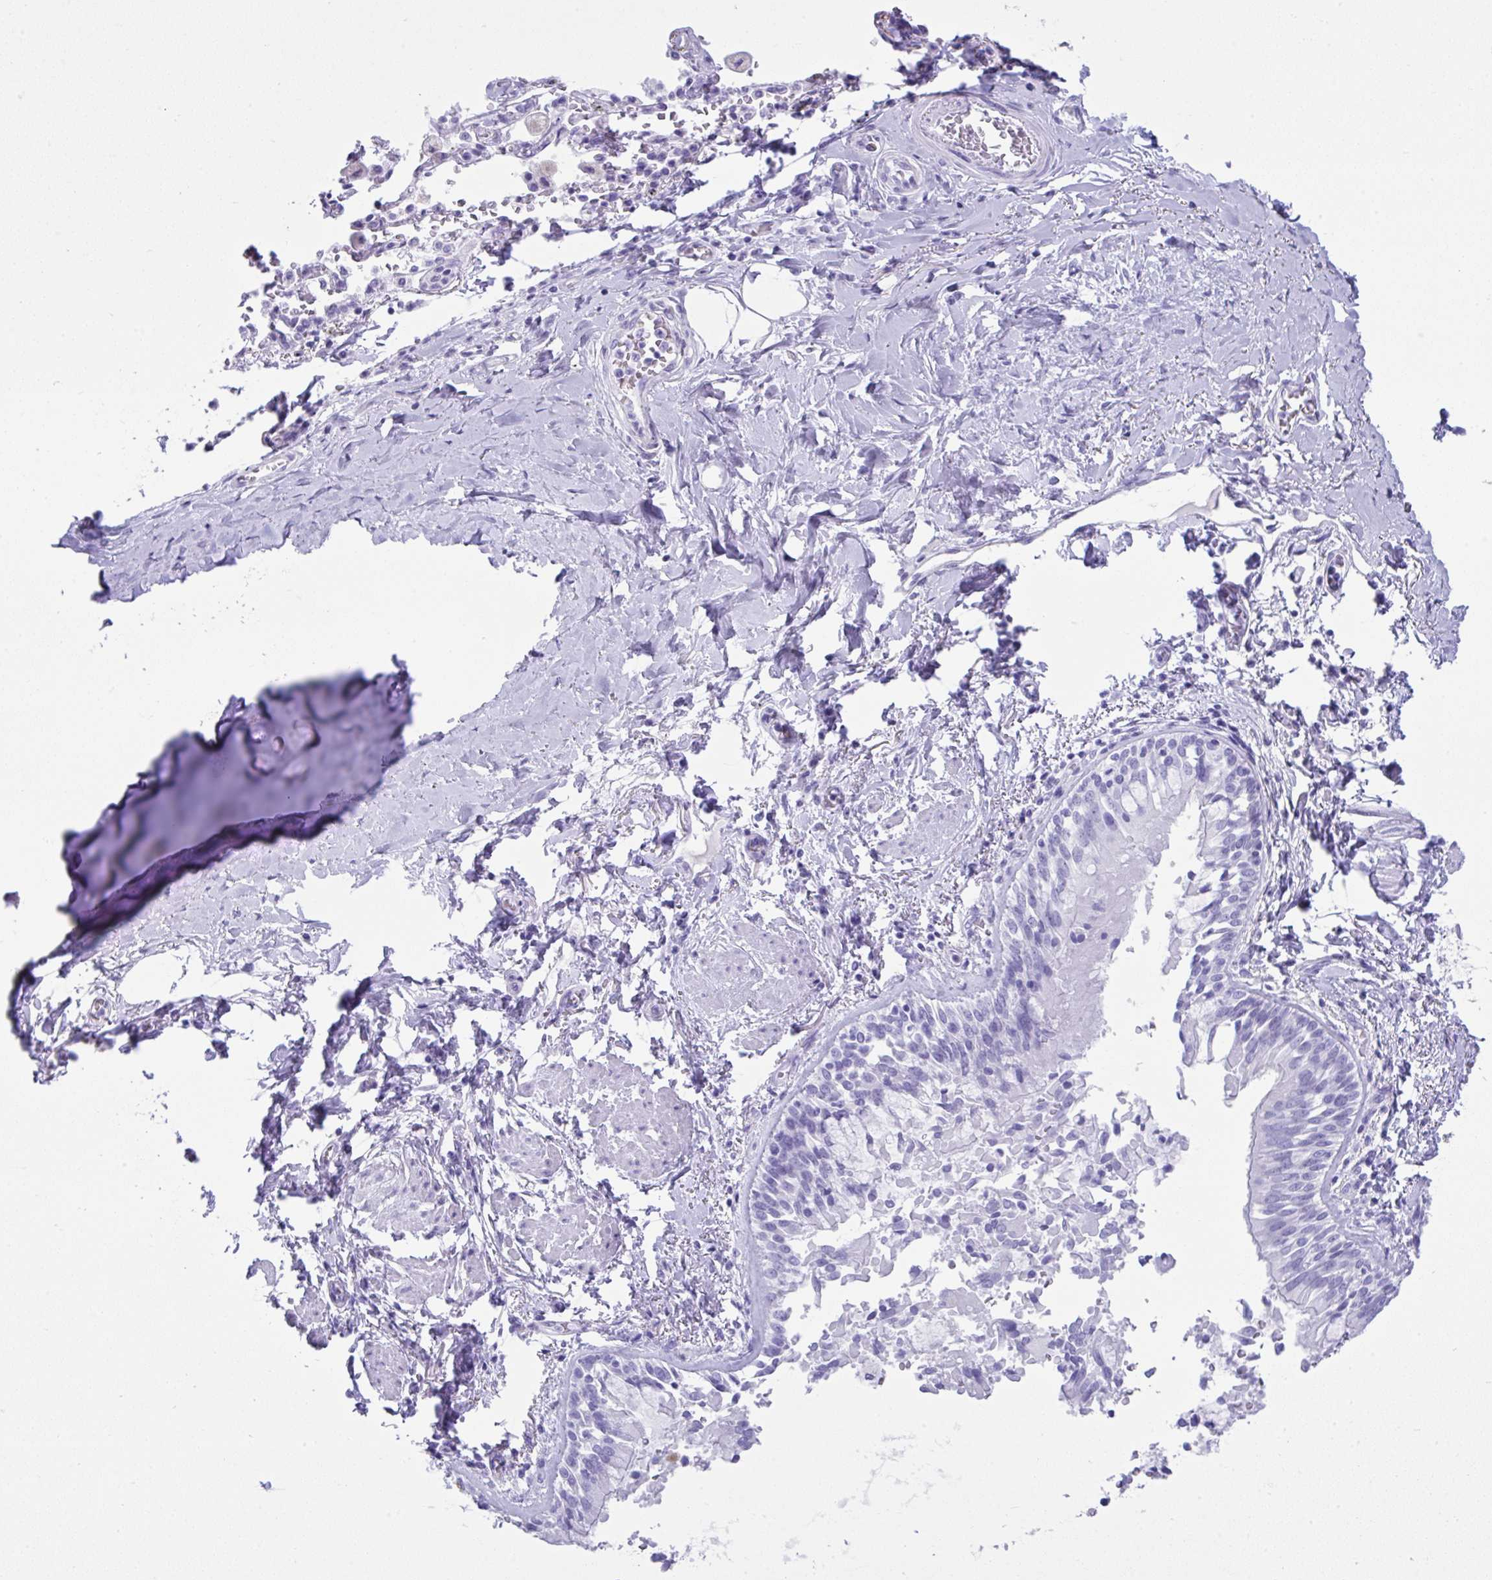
{"staining": {"intensity": "negative", "quantity": "none", "location": "none"}, "tissue": "adipose tissue", "cell_type": "Adipocytes", "image_type": "normal", "snomed": [{"axis": "morphology", "description": "Normal tissue, NOS"}, {"axis": "morphology", "description": "Degeneration, NOS"}, {"axis": "topography", "description": "Cartilage tissue"}, {"axis": "topography", "description": "Lung"}], "caption": "A photomicrograph of human adipose tissue is negative for staining in adipocytes. The staining was performed using DAB to visualize the protein expression in brown, while the nuclei were stained in blue with hematoxylin (Magnification: 20x).", "gene": "PSCA", "patient": {"sex": "female", "age": 61}}